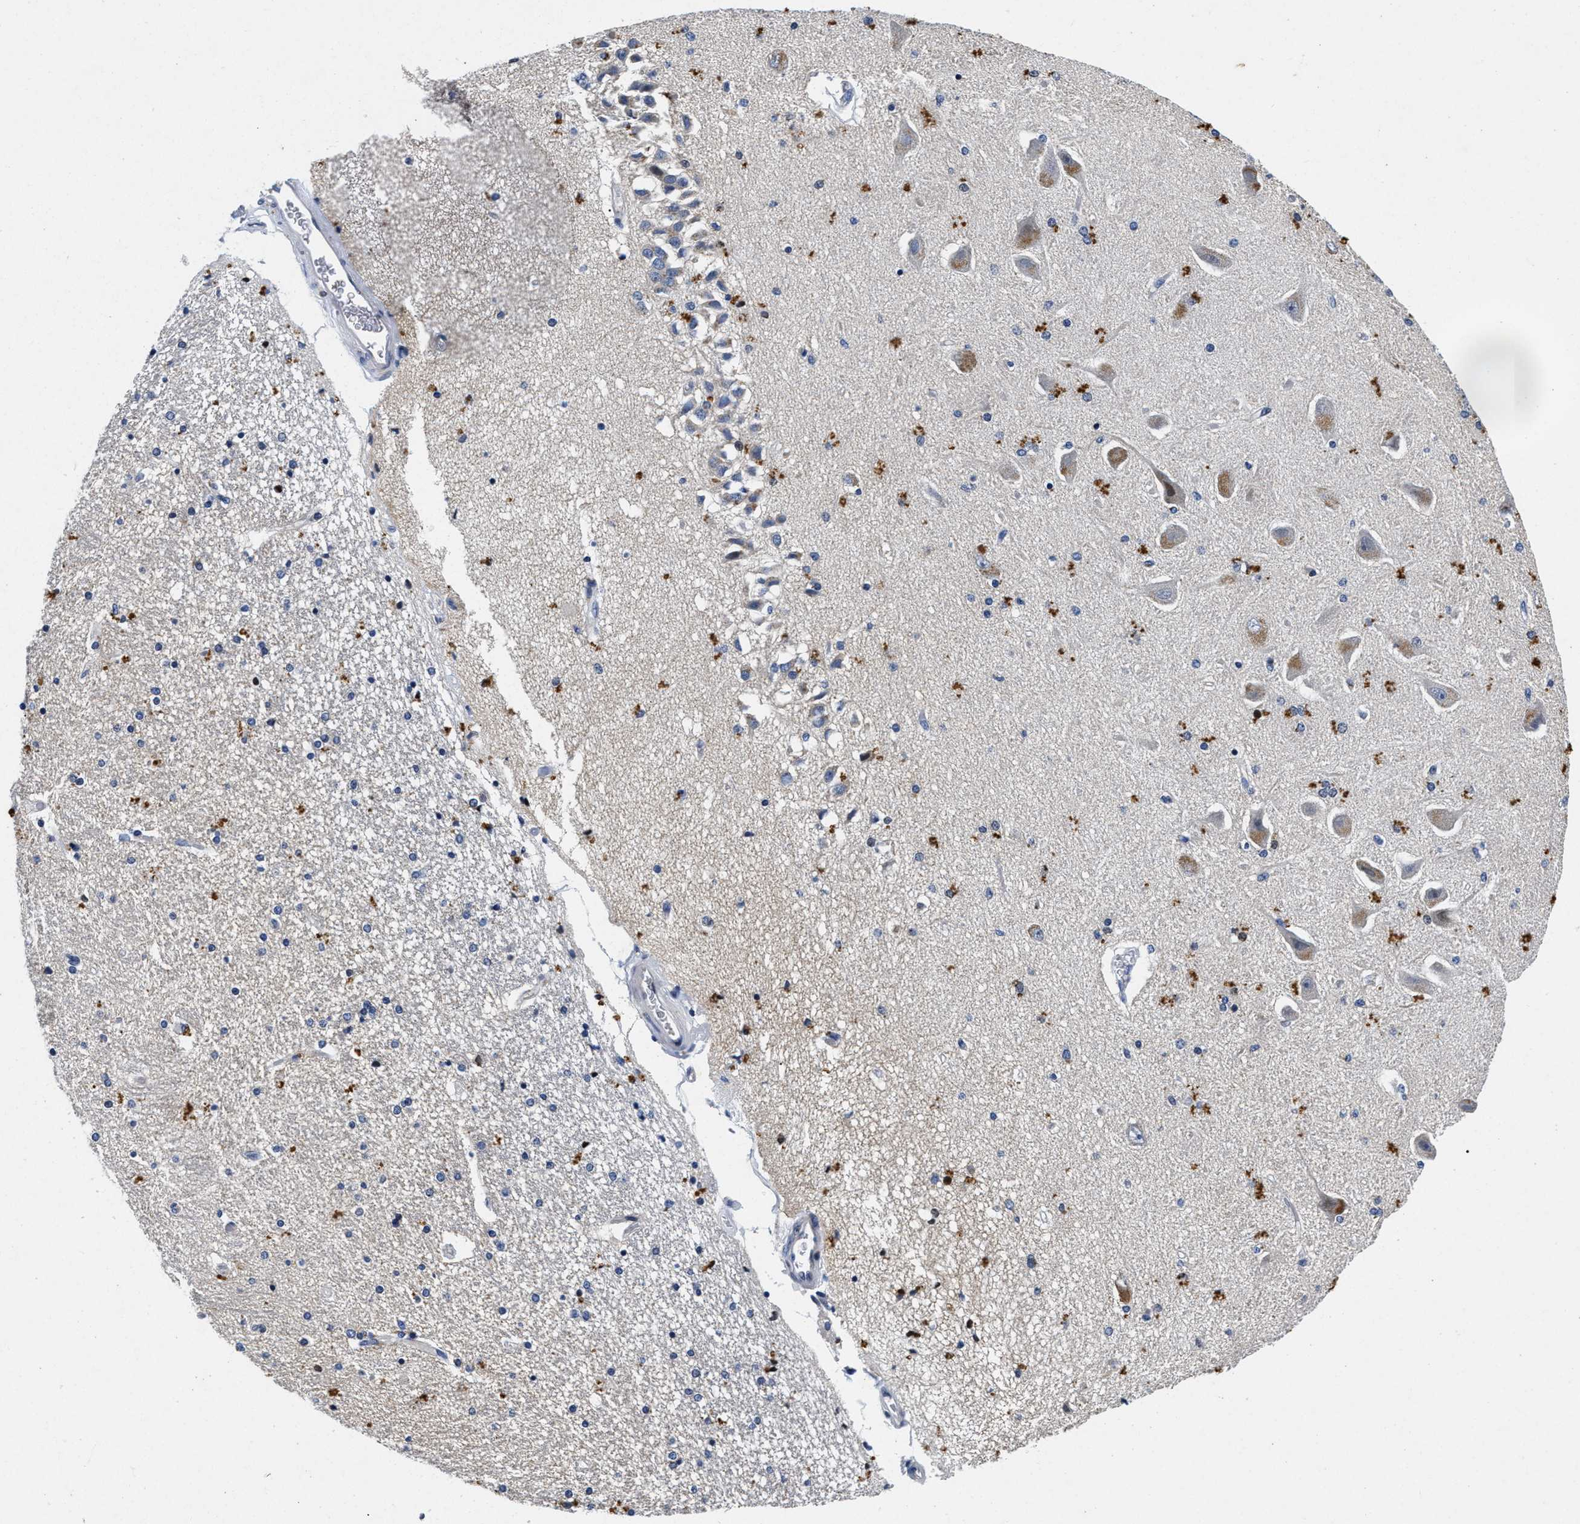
{"staining": {"intensity": "weak", "quantity": "<25%", "location": "cytoplasmic/membranous"}, "tissue": "hippocampus", "cell_type": "Glial cells", "image_type": "normal", "snomed": [{"axis": "morphology", "description": "Normal tissue, NOS"}, {"axis": "topography", "description": "Hippocampus"}], "caption": "A high-resolution photomicrograph shows immunohistochemistry staining of normal hippocampus, which demonstrates no significant expression in glial cells.", "gene": "LAD1", "patient": {"sex": "female", "age": 54}}